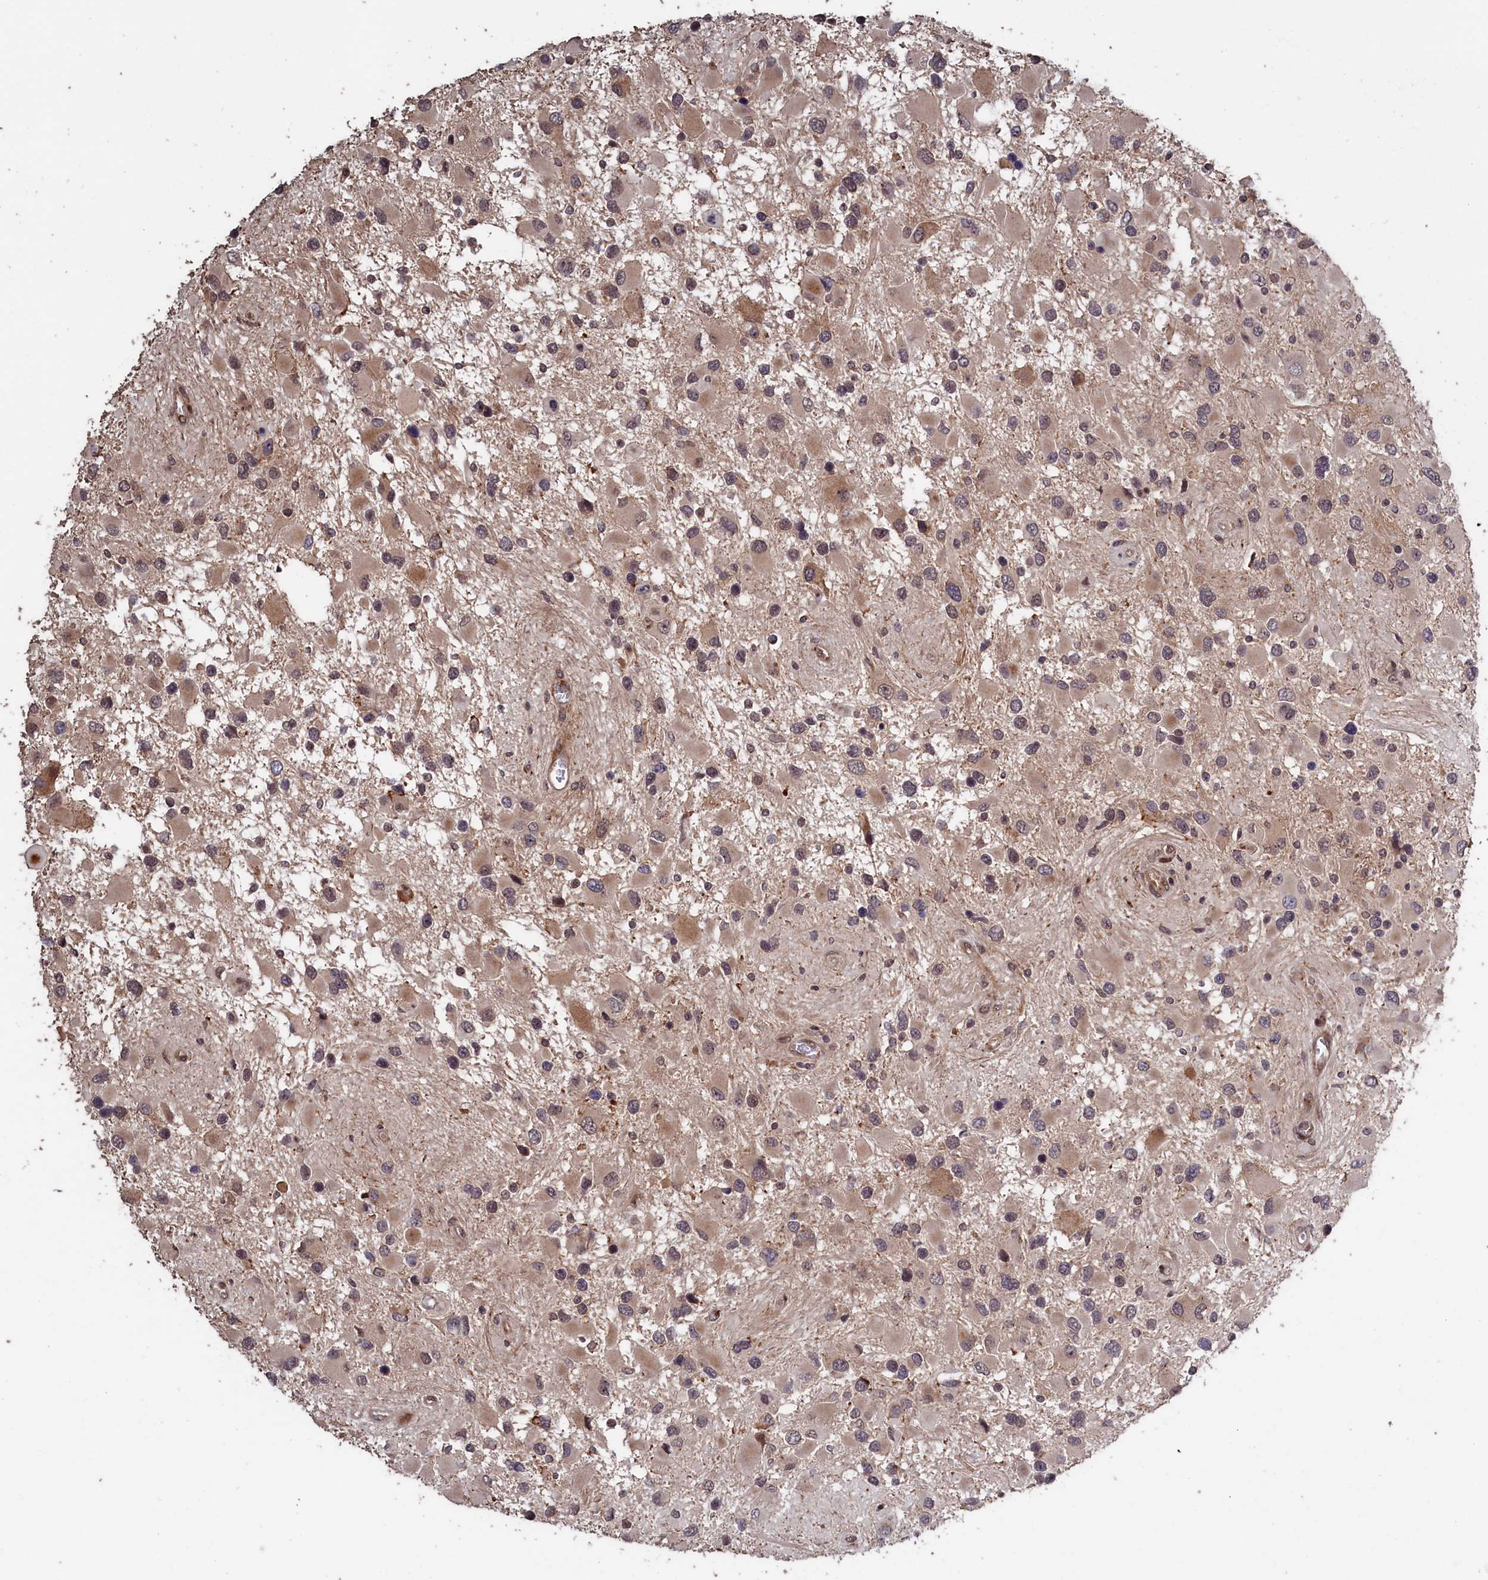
{"staining": {"intensity": "moderate", "quantity": "25%-75%", "location": "cytoplasmic/membranous,nuclear"}, "tissue": "glioma", "cell_type": "Tumor cells", "image_type": "cancer", "snomed": [{"axis": "morphology", "description": "Glioma, malignant, High grade"}, {"axis": "topography", "description": "Brain"}], "caption": "High-grade glioma (malignant) stained for a protein shows moderate cytoplasmic/membranous and nuclear positivity in tumor cells.", "gene": "LSG1", "patient": {"sex": "male", "age": 53}}